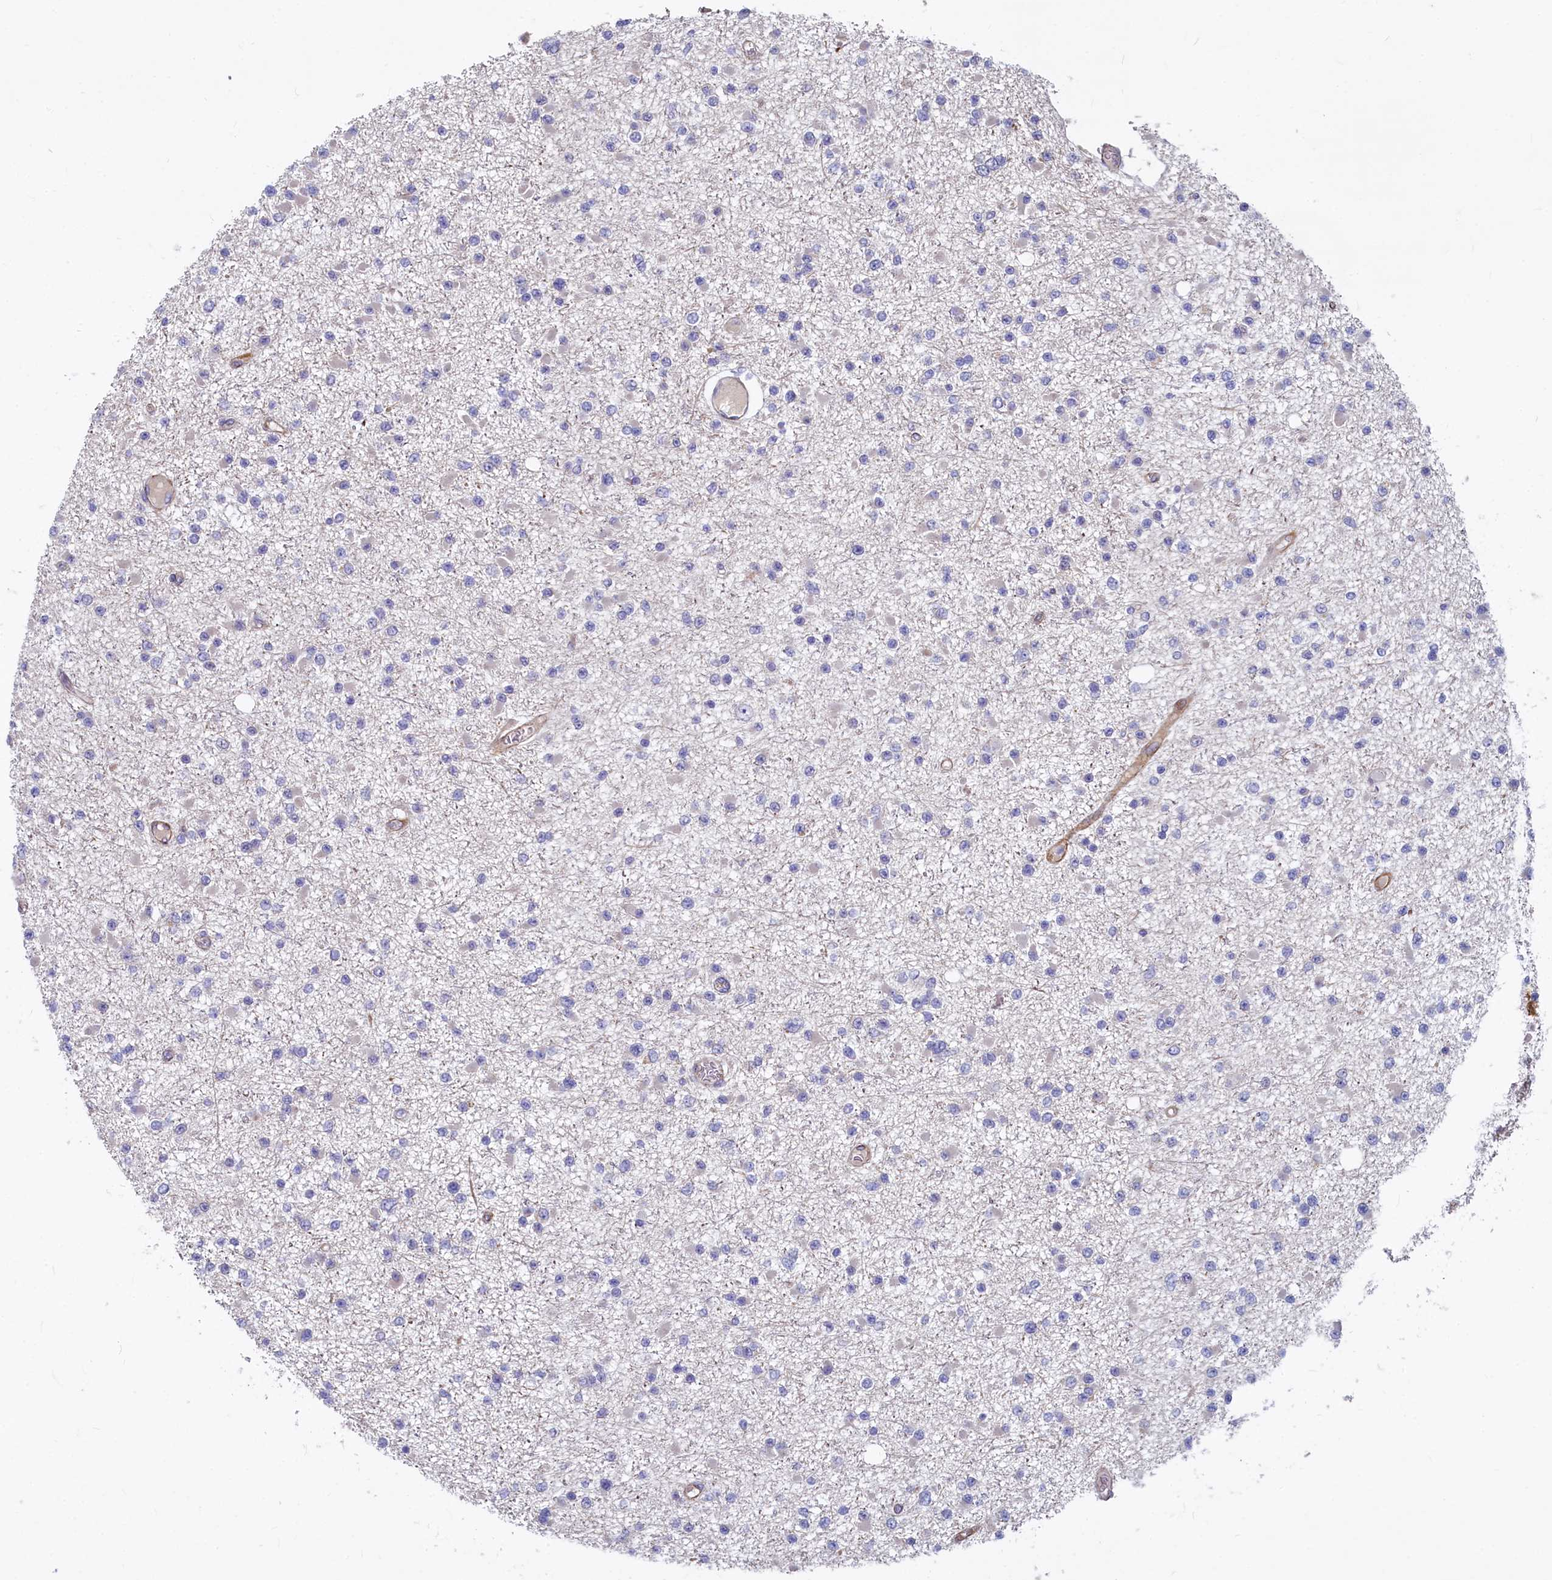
{"staining": {"intensity": "negative", "quantity": "none", "location": "none"}, "tissue": "glioma", "cell_type": "Tumor cells", "image_type": "cancer", "snomed": [{"axis": "morphology", "description": "Glioma, malignant, Low grade"}, {"axis": "topography", "description": "Brain"}], "caption": "Photomicrograph shows no significant protein staining in tumor cells of low-grade glioma (malignant). (DAB IHC, high magnification).", "gene": "ASXL3", "patient": {"sex": "female", "age": 22}}